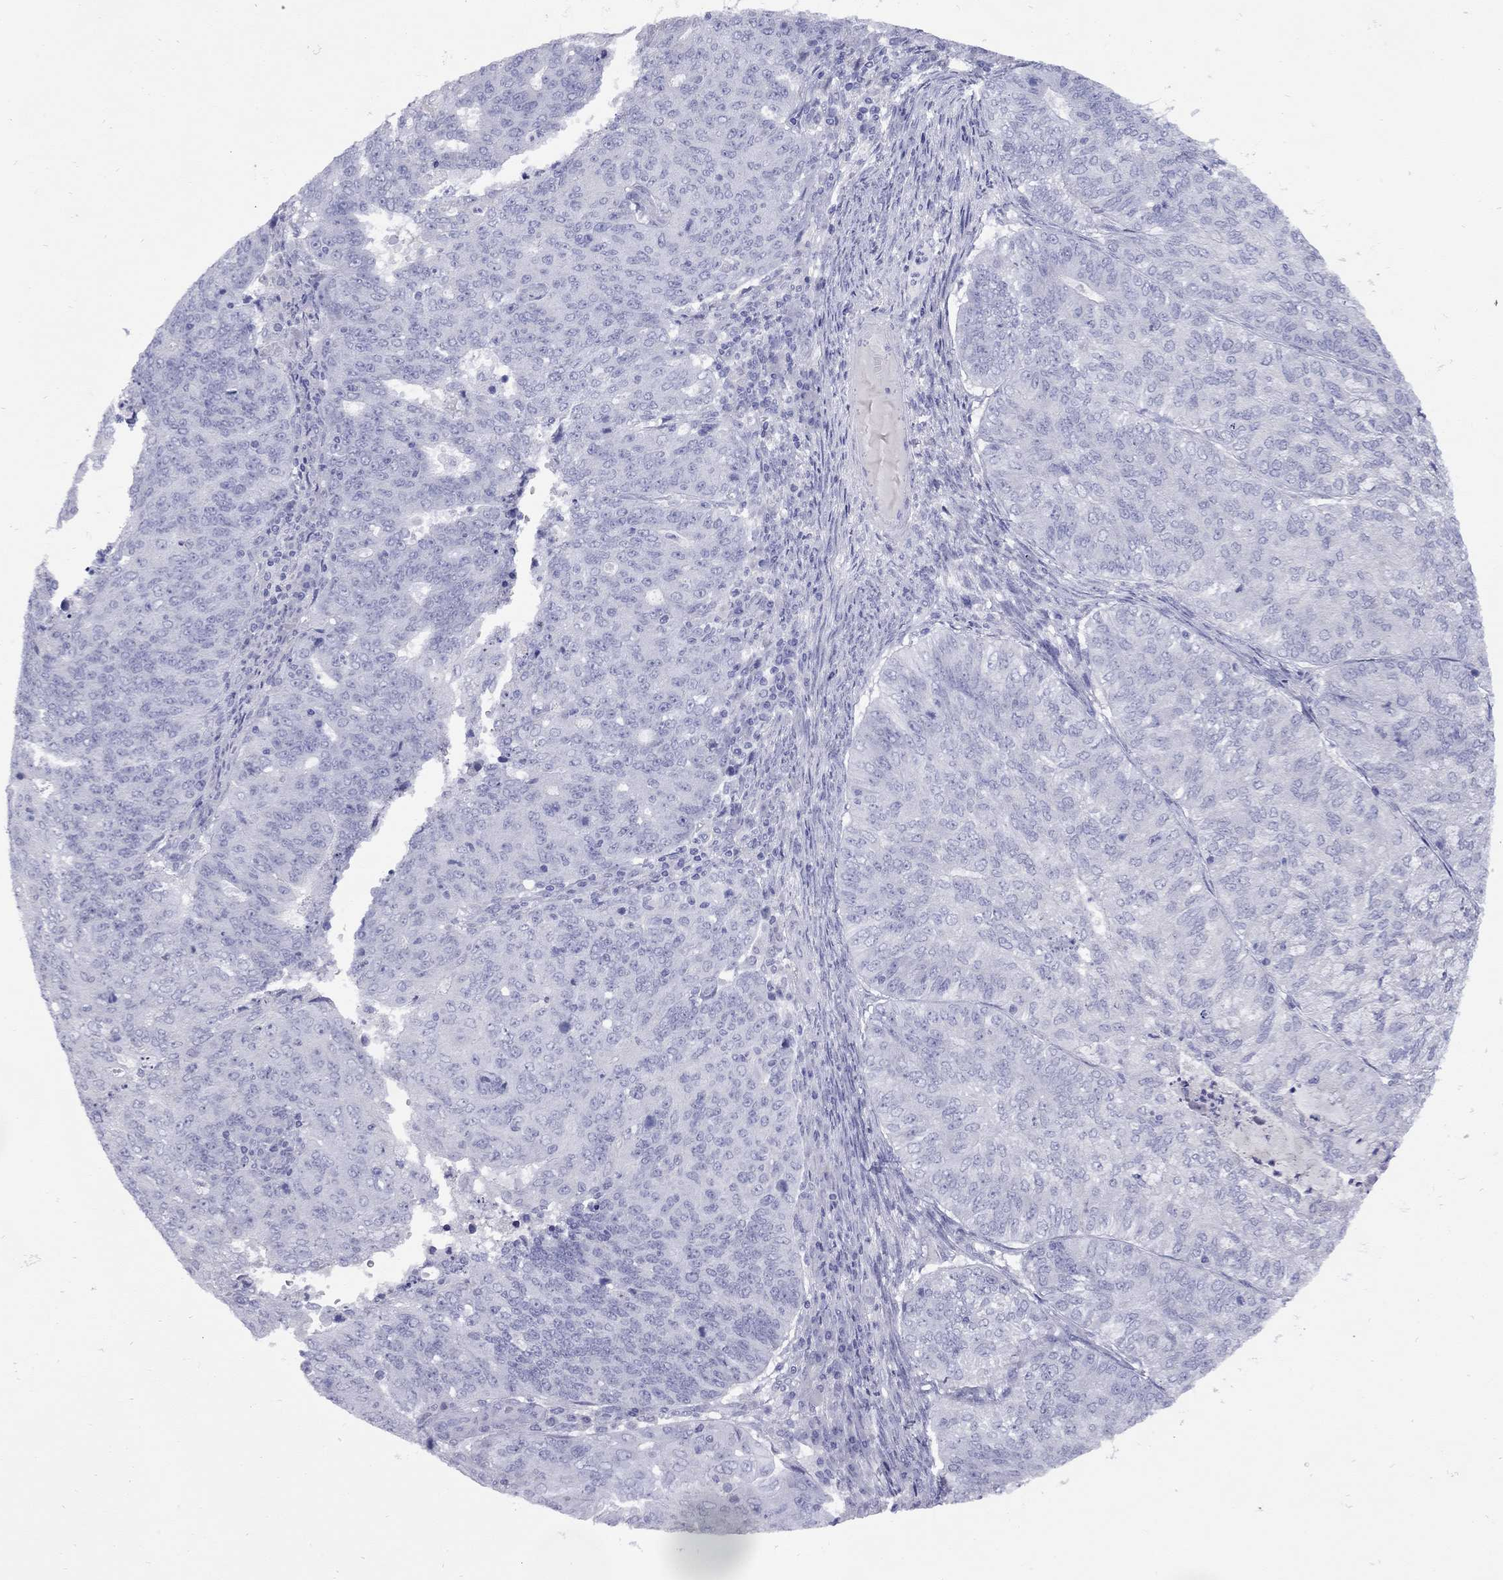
{"staining": {"intensity": "negative", "quantity": "none", "location": "none"}, "tissue": "endometrial cancer", "cell_type": "Tumor cells", "image_type": "cancer", "snomed": [{"axis": "morphology", "description": "Adenocarcinoma, NOS"}, {"axis": "topography", "description": "Endometrium"}], "caption": "The micrograph exhibits no significant staining in tumor cells of endometrial cancer (adenocarcinoma).", "gene": "EPPIN", "patient": {"sex": "female", "age": 82}}